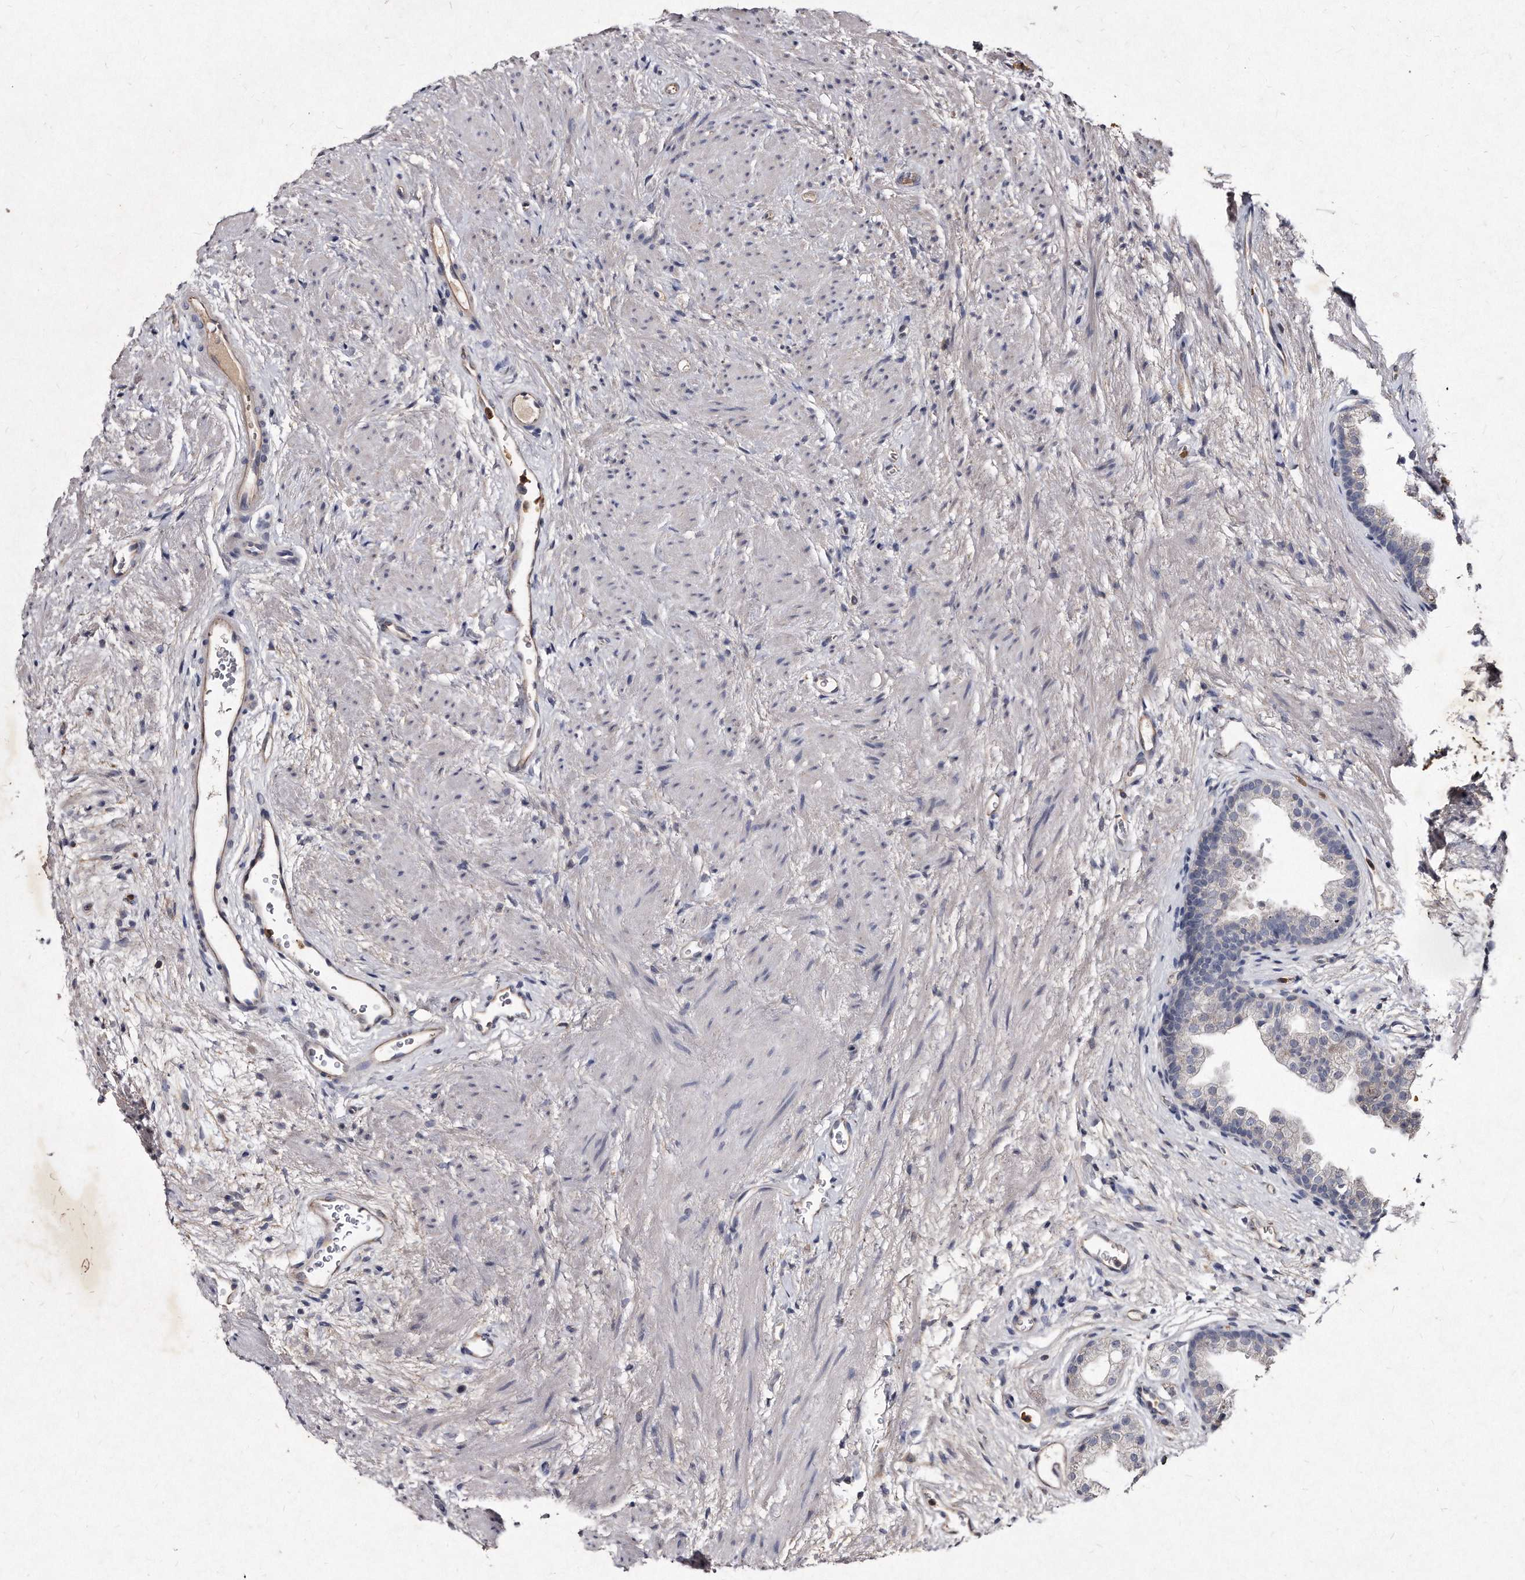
{"staining": {"intensity": "negative", "quantity": "none", "location": "none"}, "tissue": "prostate", "cell_type": "Glandular cells", "image_type": "normal", "snomed": [{"axis": "morphology", "description": "Normal tissue, NOS"}, {"axis": "topography", "description": "Prostate"}], "caption": "Immunohistochemistry (IHC) of benign prostate demonstrates no expression in glandular cells.", "gene": "KLHDC3", "patient": {"sex": "male", "age": 48}}